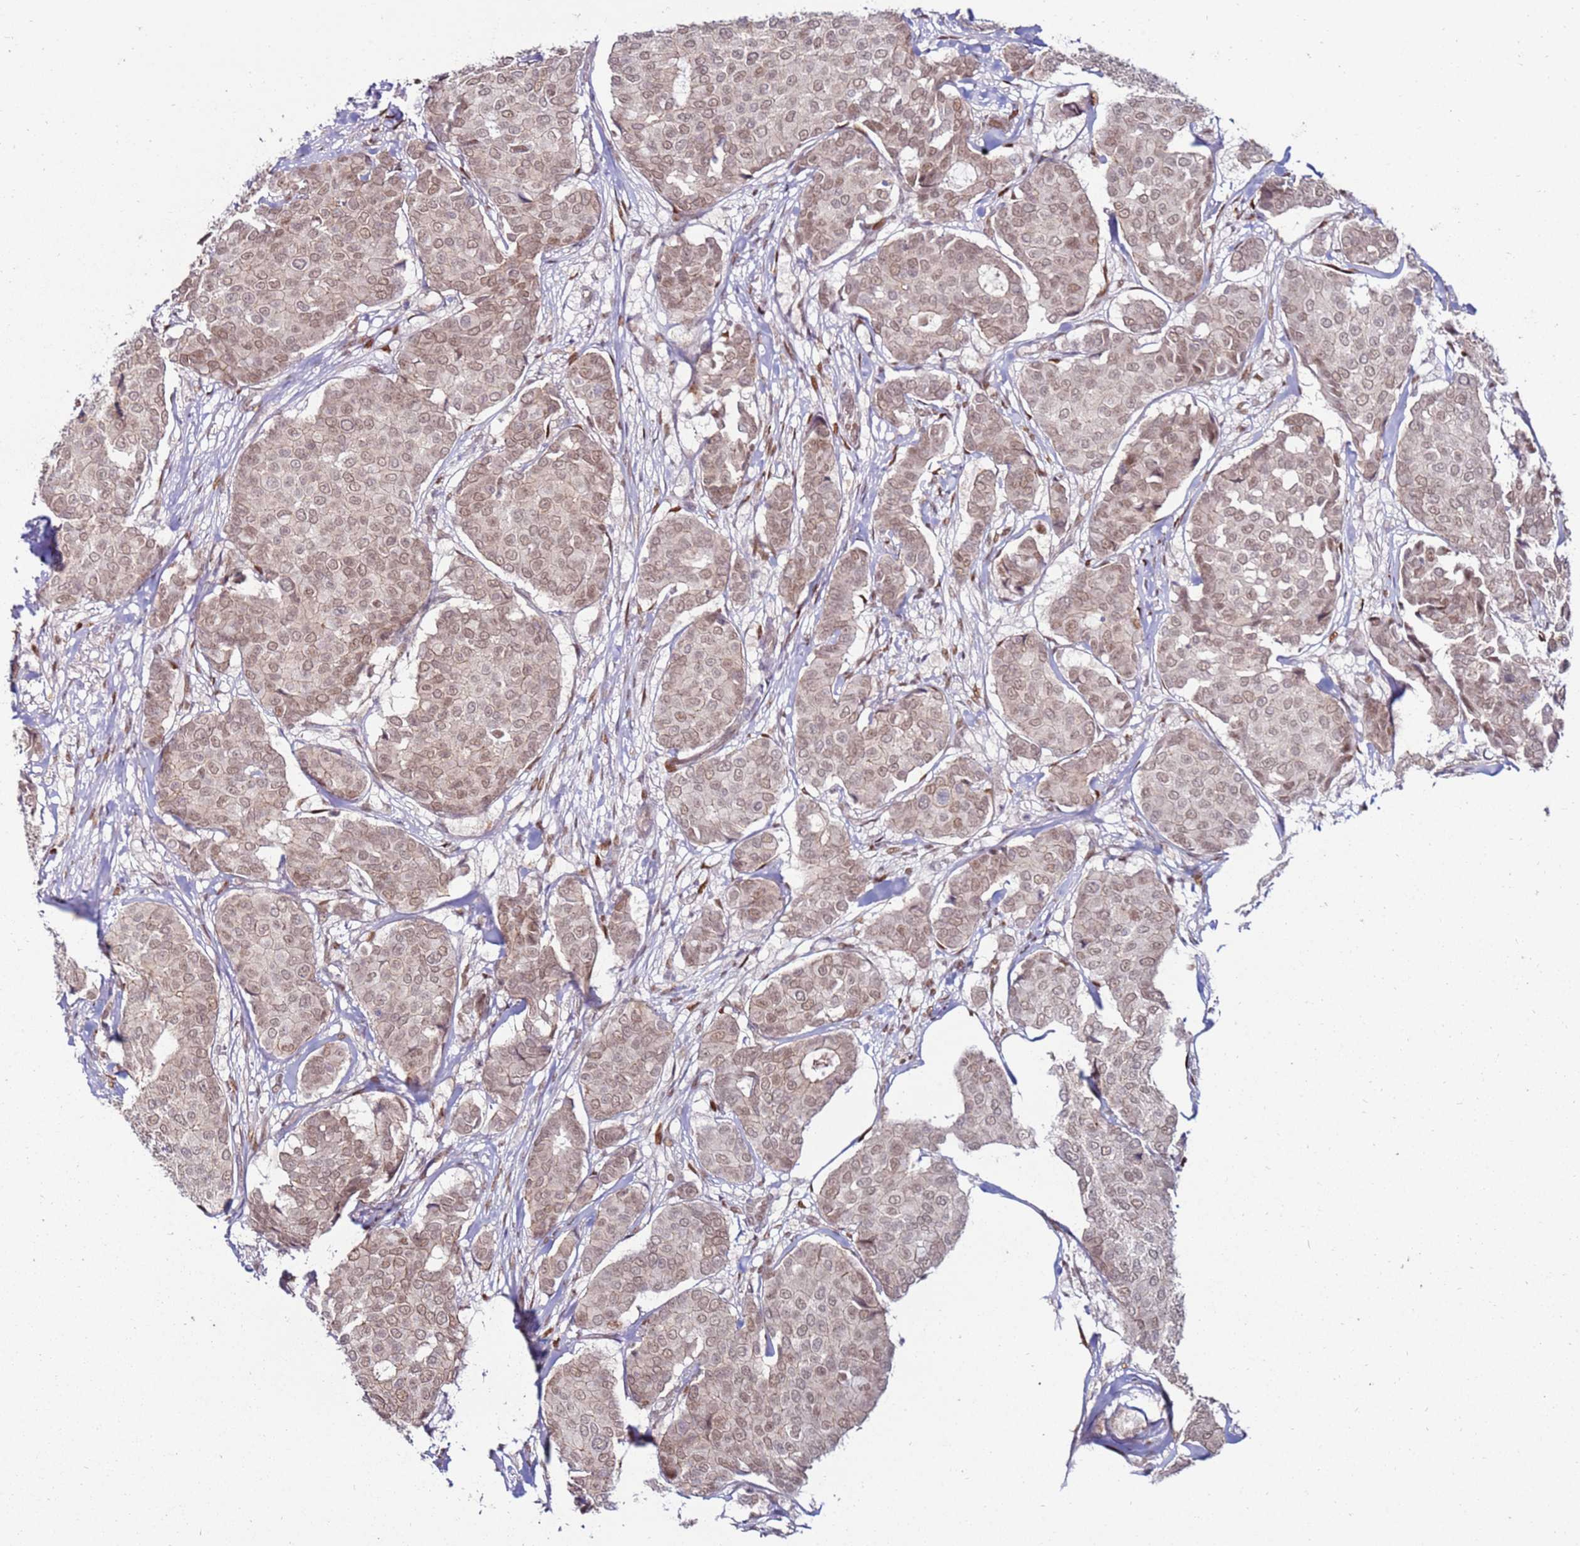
{"staining": {"intensity": "weak", "quantity": ">75%", "location": "cytoplasmic/membranous,nuclear"}, "tissue": "breast cancer", "cell_type": "Tumor cells", "image_type": "cancer", "snomed": [{"axis": "morphology", "description": "Duct carcinoma"}, {"axis": "topography", "description": "Breast"}], "caption": "Intraductal carcinoma (breast) stained with a brown dye reveals weak cytoplasmic/membranous and nuclear positive staining in about >75% of tumor cells.", "gene": "KPNA4", "patient": {"sex": "female", "age": 75}}